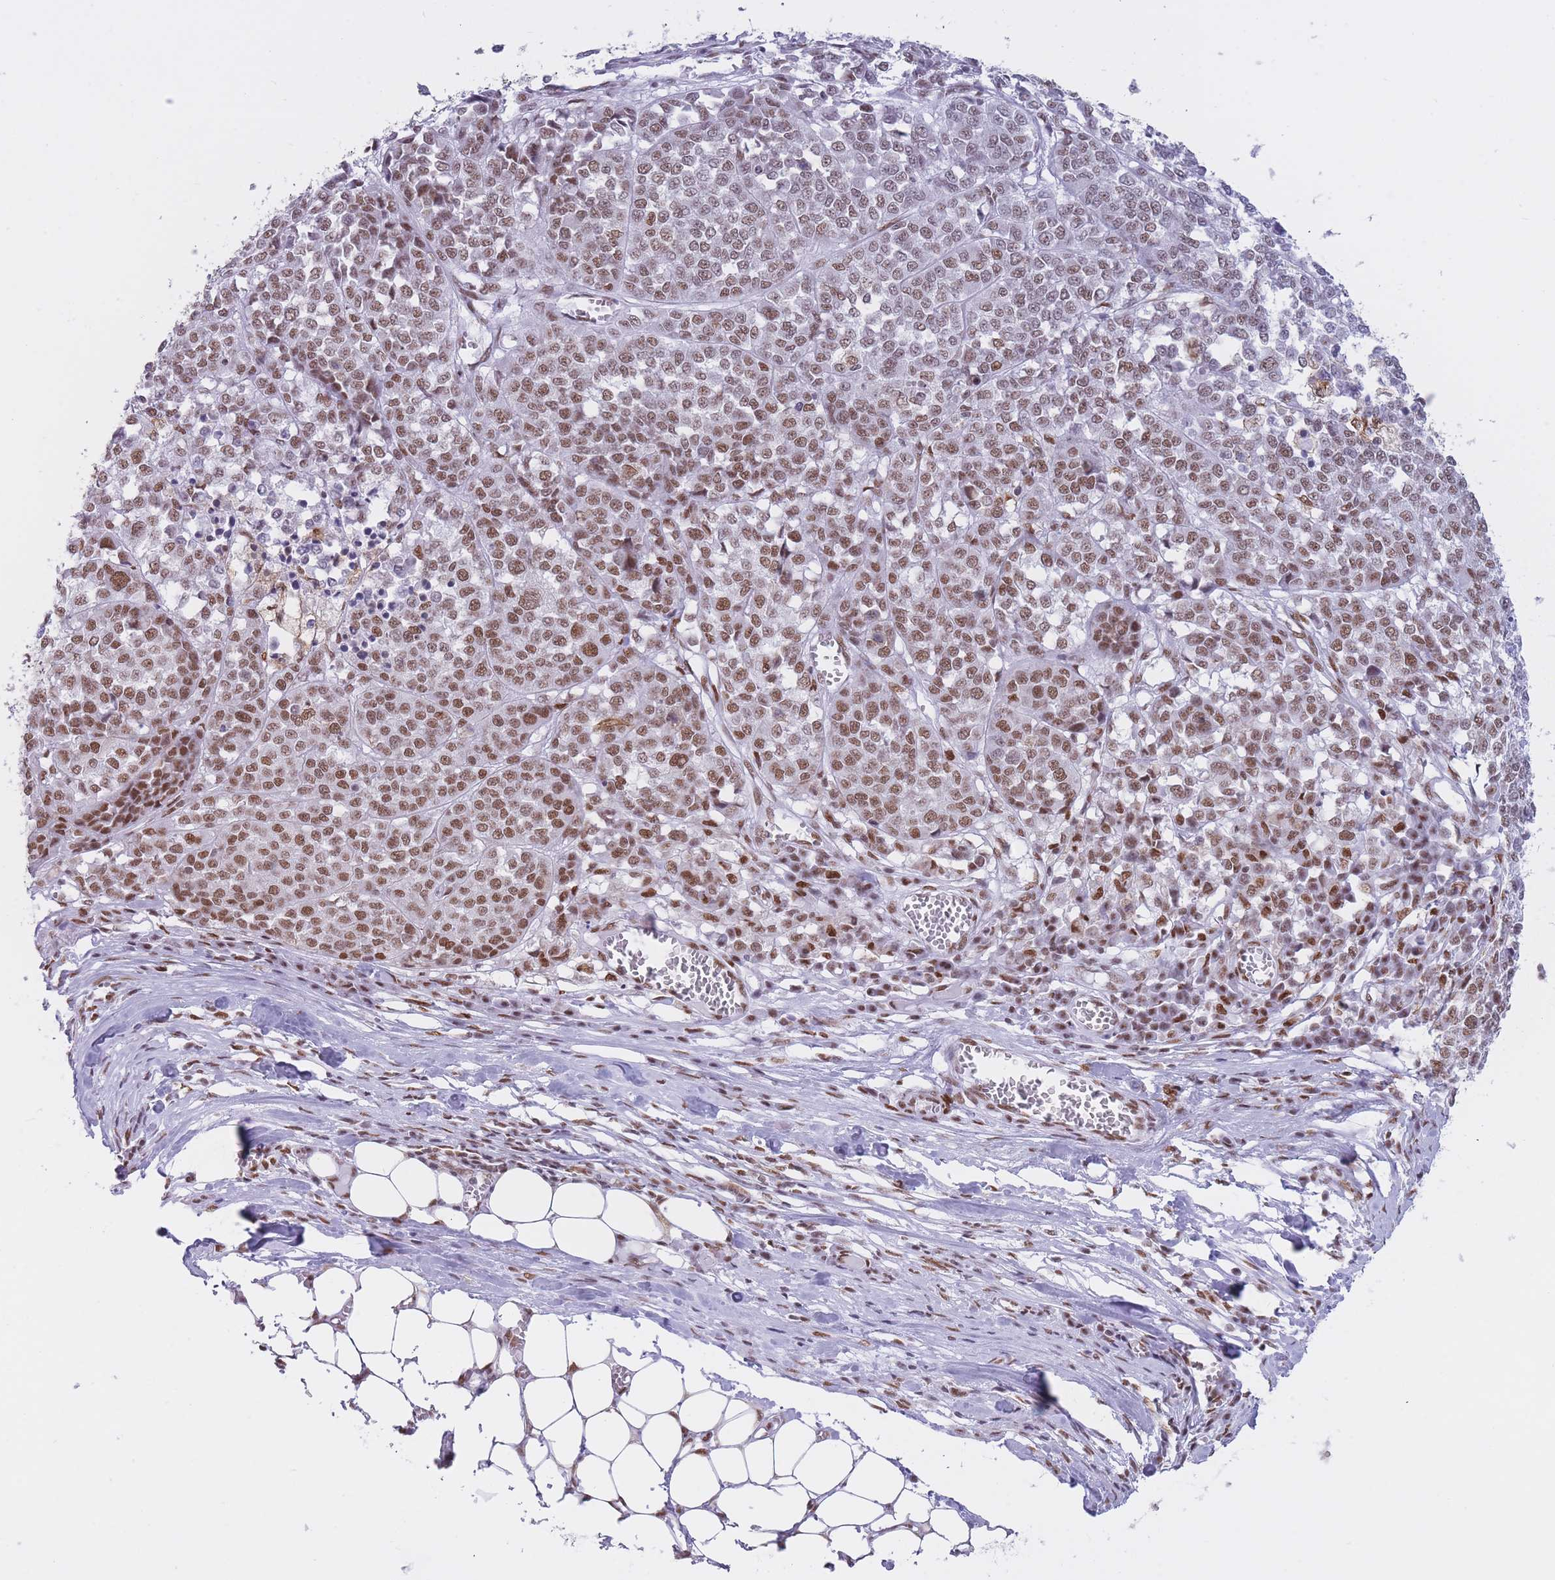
{"staining": {"intensity": "moderate", "quantity": "25%-75%", "location": "nuclear"}, "tissue": "melanoma", "cell_type": "Tumor cells", "image_type": "cancer", "snomed": [{"axis": "morphology", "description": "Malignant melanoma, Metastatic site"}, {"axis": "topography", "description": "Lymph node"}], "caption": "High-power microscopy captured an immunohistochemistry photomicrograph of malignant melanoma (metastatic site), revealing moderate nuclear staining in about 25%-75% of tumor cells.", "gene": "HNRNPUL1", "patient": {"sex": "male", "age": 44}}